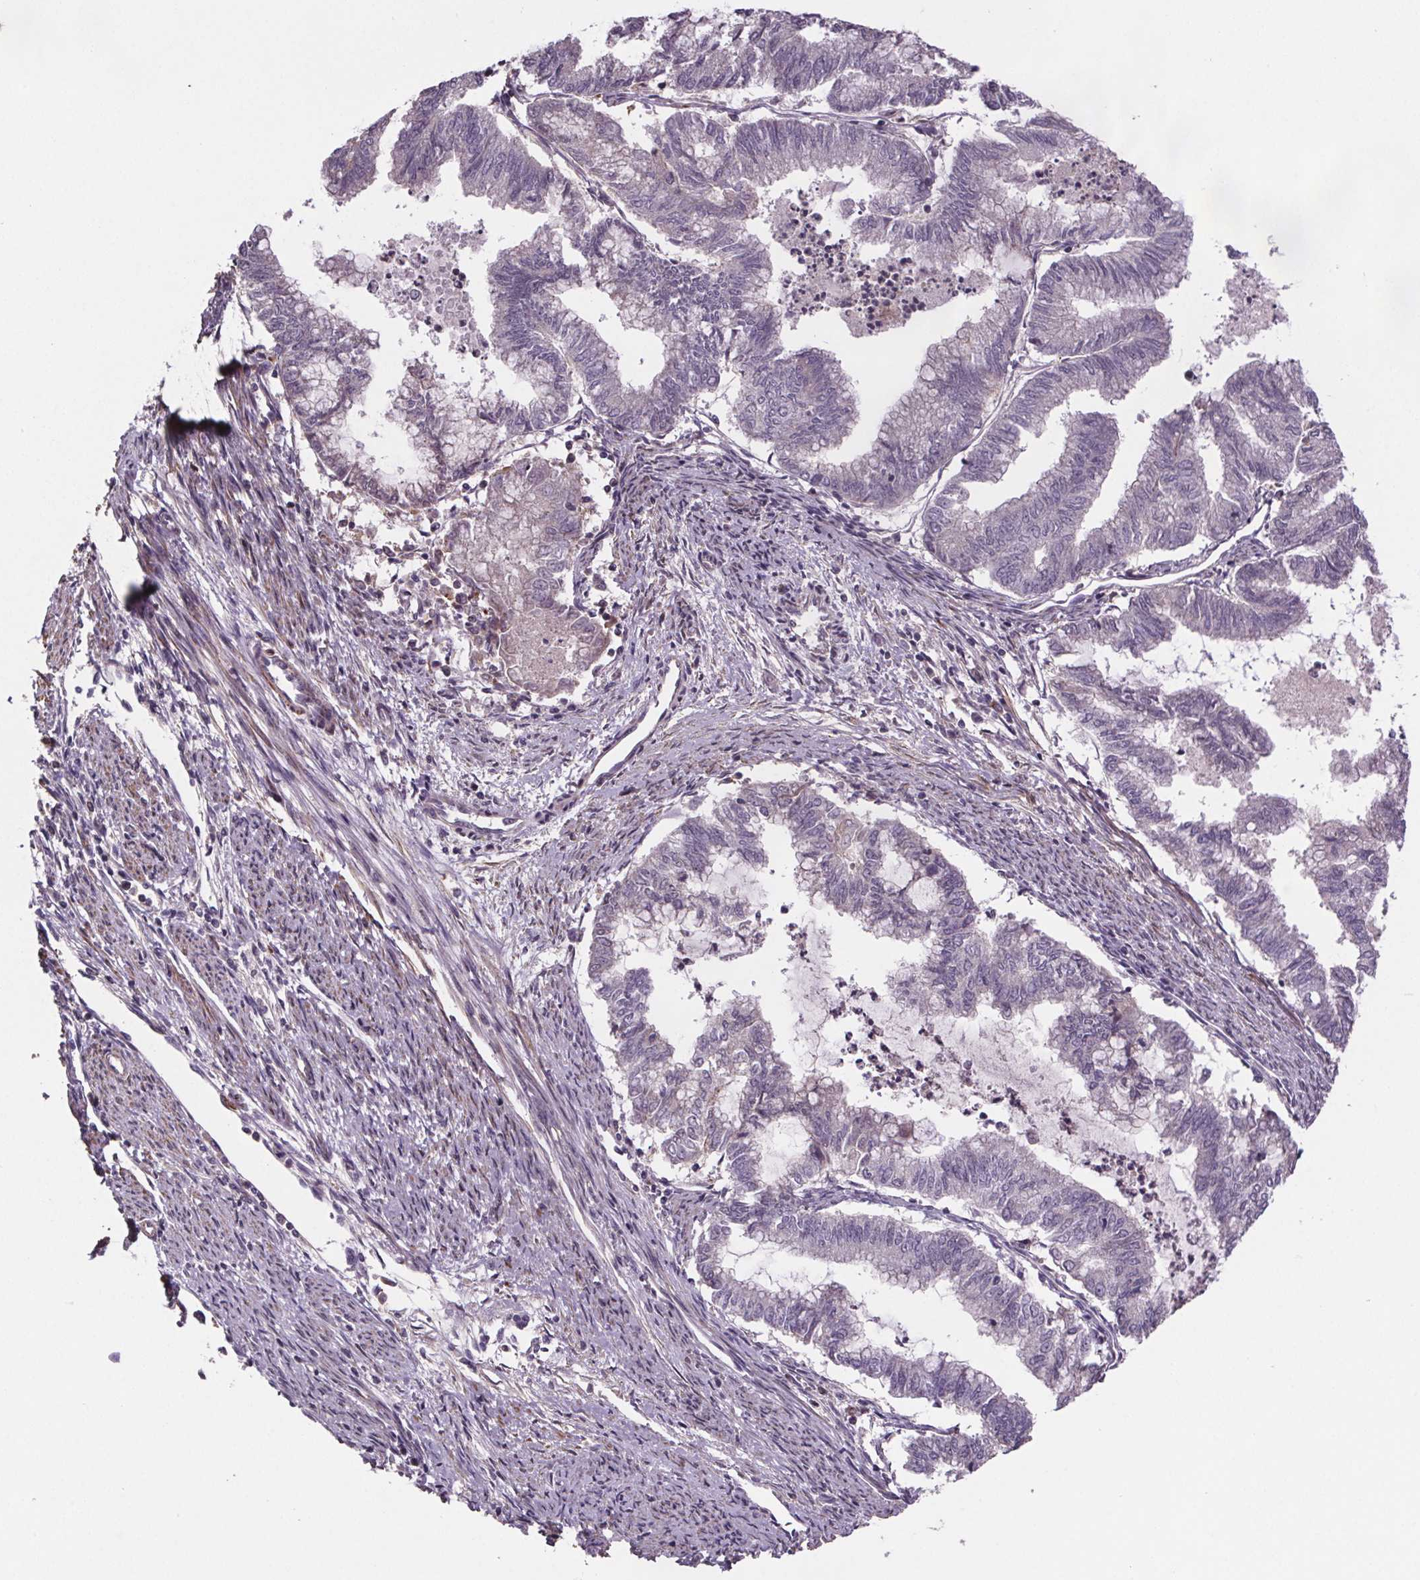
{"staining": {"intensity": "negative", "quantity": "none", "location": "none"}, "tissue": "endometrial cancer", "cell_type": "Tumor cells", "image_type": "cancer", "snomed": [{"axis": "morphology", "description": "Adenocarcinoma, NOS"}, {"axis": "topography", "description": "Endometrium"}], "caption": "Tumor cells are negative for protein expression in human adenocarcinoma (endometrial). Nuclei are stained in blue.", "gene": "CLN3", "patient": {"sex": "female", "age": 79}}